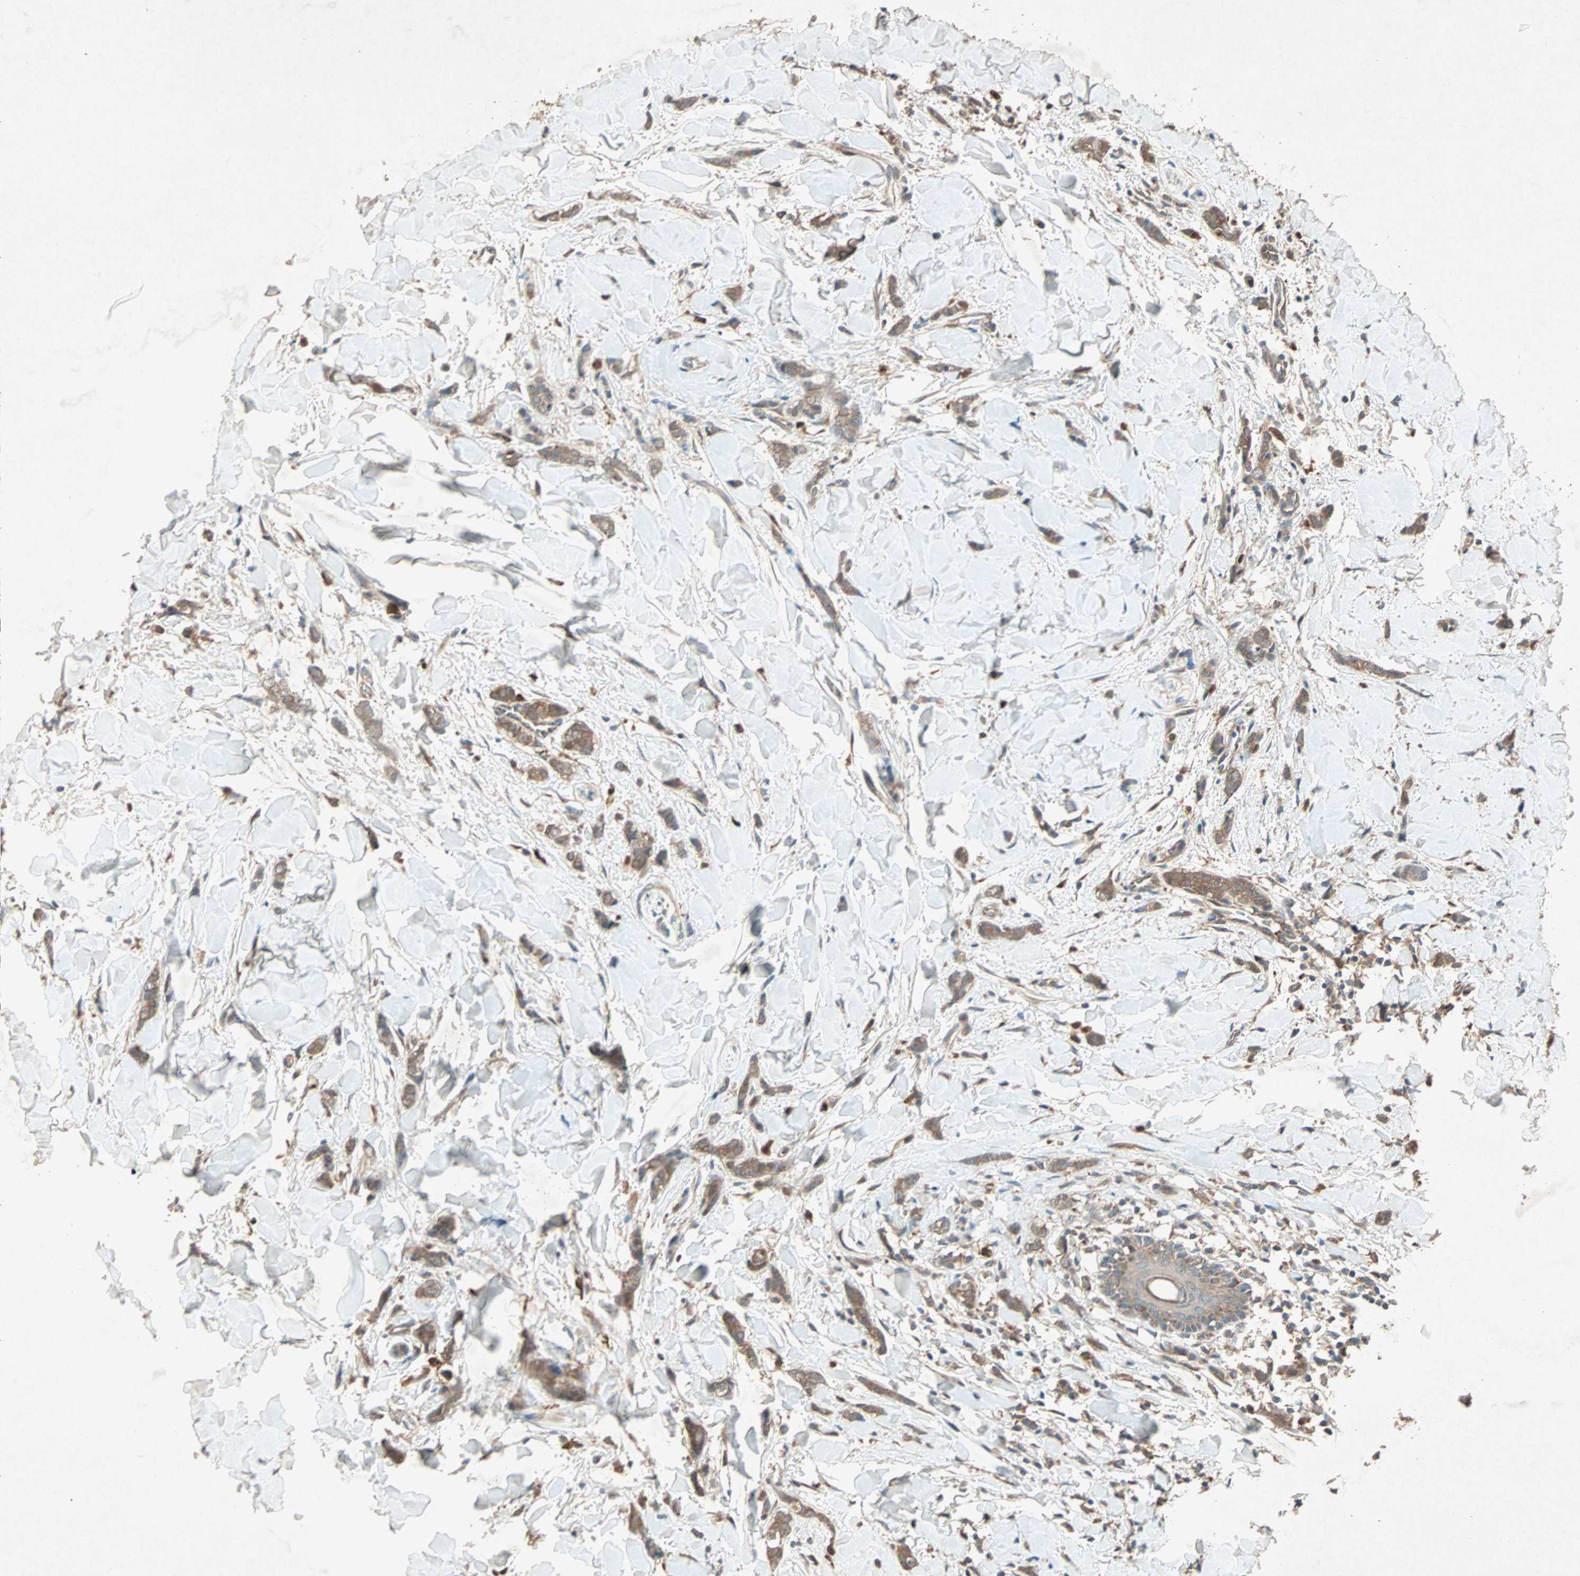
{"staining": {"intensity": "moderate", "quantity": ">75%", "location": "cytoplasmic/membranous"}, "tissue": "breast cancer", "cell_type": "Tumor cells", "image_type": "cancer", "snomed": [{"axis": "morphology", "description": "Lobular carcinoma"}, {"axis": "topography", "description": "Skin"}, {"axis": "topography", "description": "Breast"}], "caption": "This histopathology image reveals immunohistochemistry (IHC) staining of human lobular carcinoma (breast), with medium moderate cytoplasmic/membranous staining in about >75% of tumor cells.", "gene": "SDSL", "patient": {"sex": "female", "age": 46}}